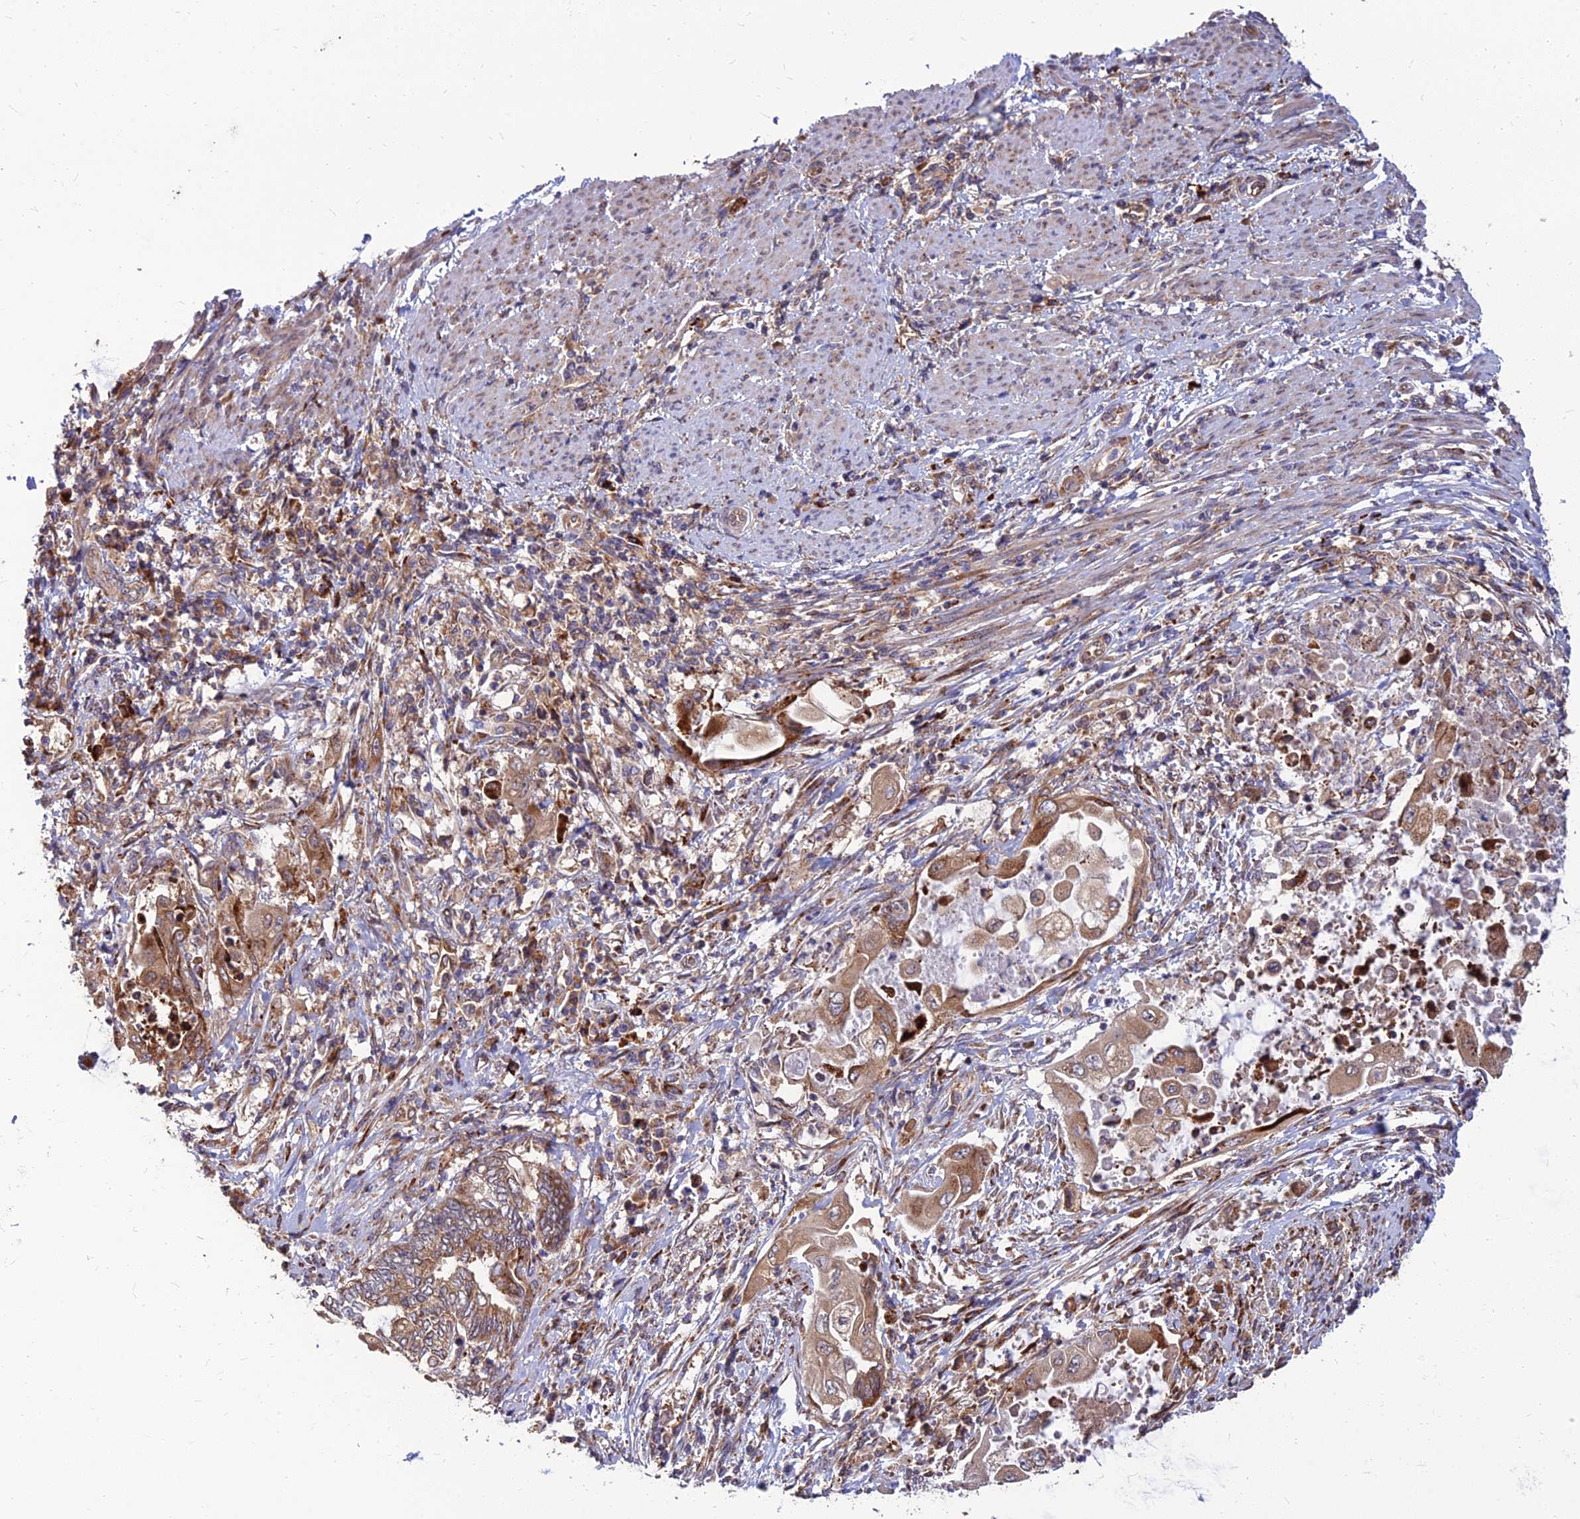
{"staining": {"intensity": "moderate", "quantity": ">75%", "location": "cytoplasmic/membranous"}, "tissue": "endometrial cancer", "cell_type": "Tumor cells", "image_type": "cancer", "snomed": [{"axis": "morphology", "description": "Adenocarcinoma, NOS"}, {"axis": "topography", "description": "Uterus"}, {"axis": "topography", "description": "Endometrium"}], "caption": "Protein analysis of adenocarcinoma (endometrial) tissue reveals moderate cytoplasmic/membranous staining in about >75% of tumor cells. (DAB (3,3'-diaminobenzidine) IHC, brown staining for protein, blue staining for nuclei).", "gene": "CCT6B", "patient": {"sex": "female", "age": 70}}